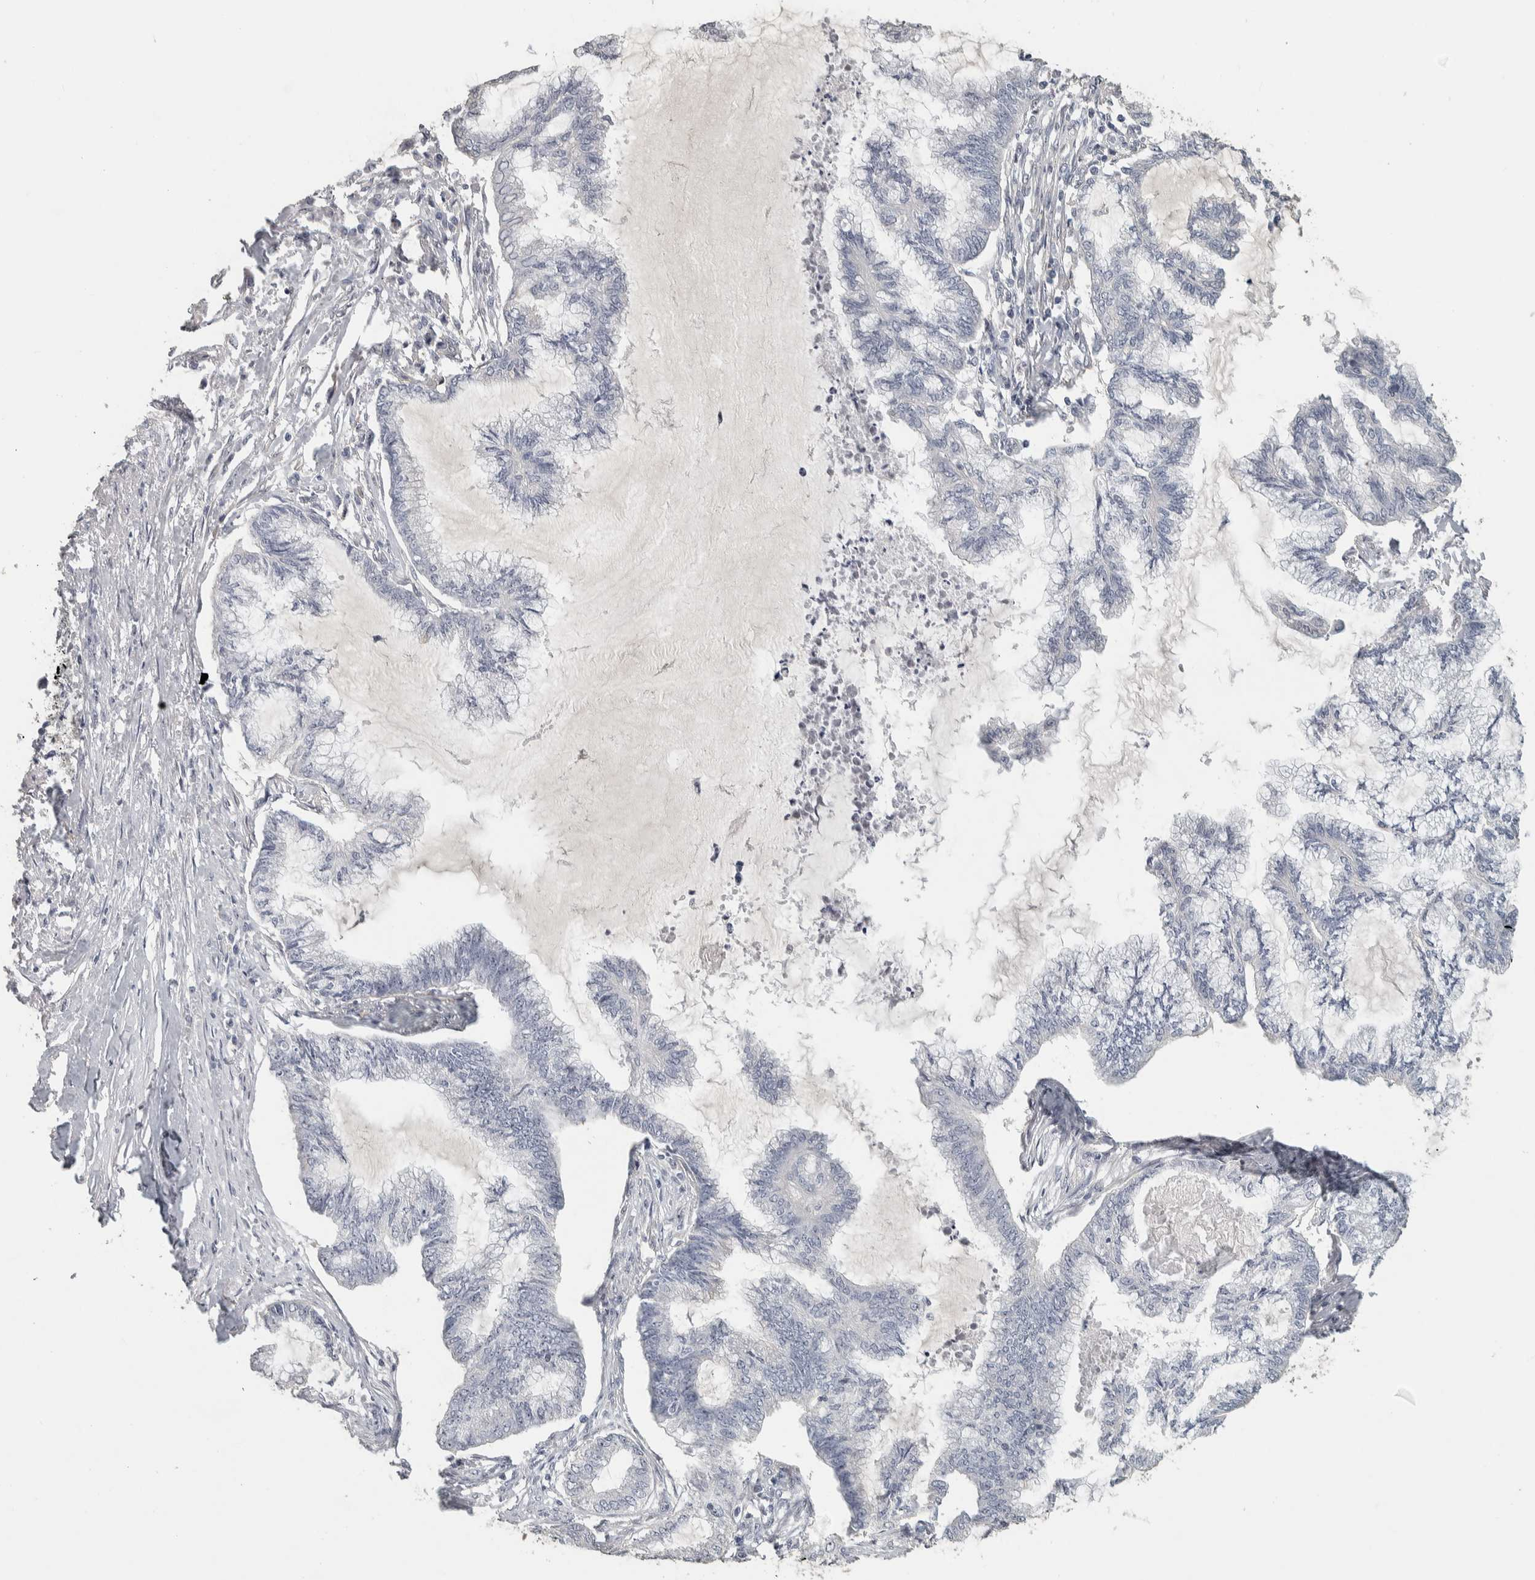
{"staining": {"intensity": "negative", "quantity": "none", "location": "none"}, "tissue": "endometrial cancer", "cell_type": "Tumor cells", "image_type": "cancer", "snomed": [{"axis": "morphology", "description": "Adenocarcinoma, NOS"}, {"axis": "topography", "description": "Endometrium"}], "caption": "High power microscopy micrograph of an IHC histopathology image of endometrial adenocarcinoma, revealing no significant staining in tumor cells.", "gene": "DCAF10", "patient": {"sex": "female", "age": 86}}